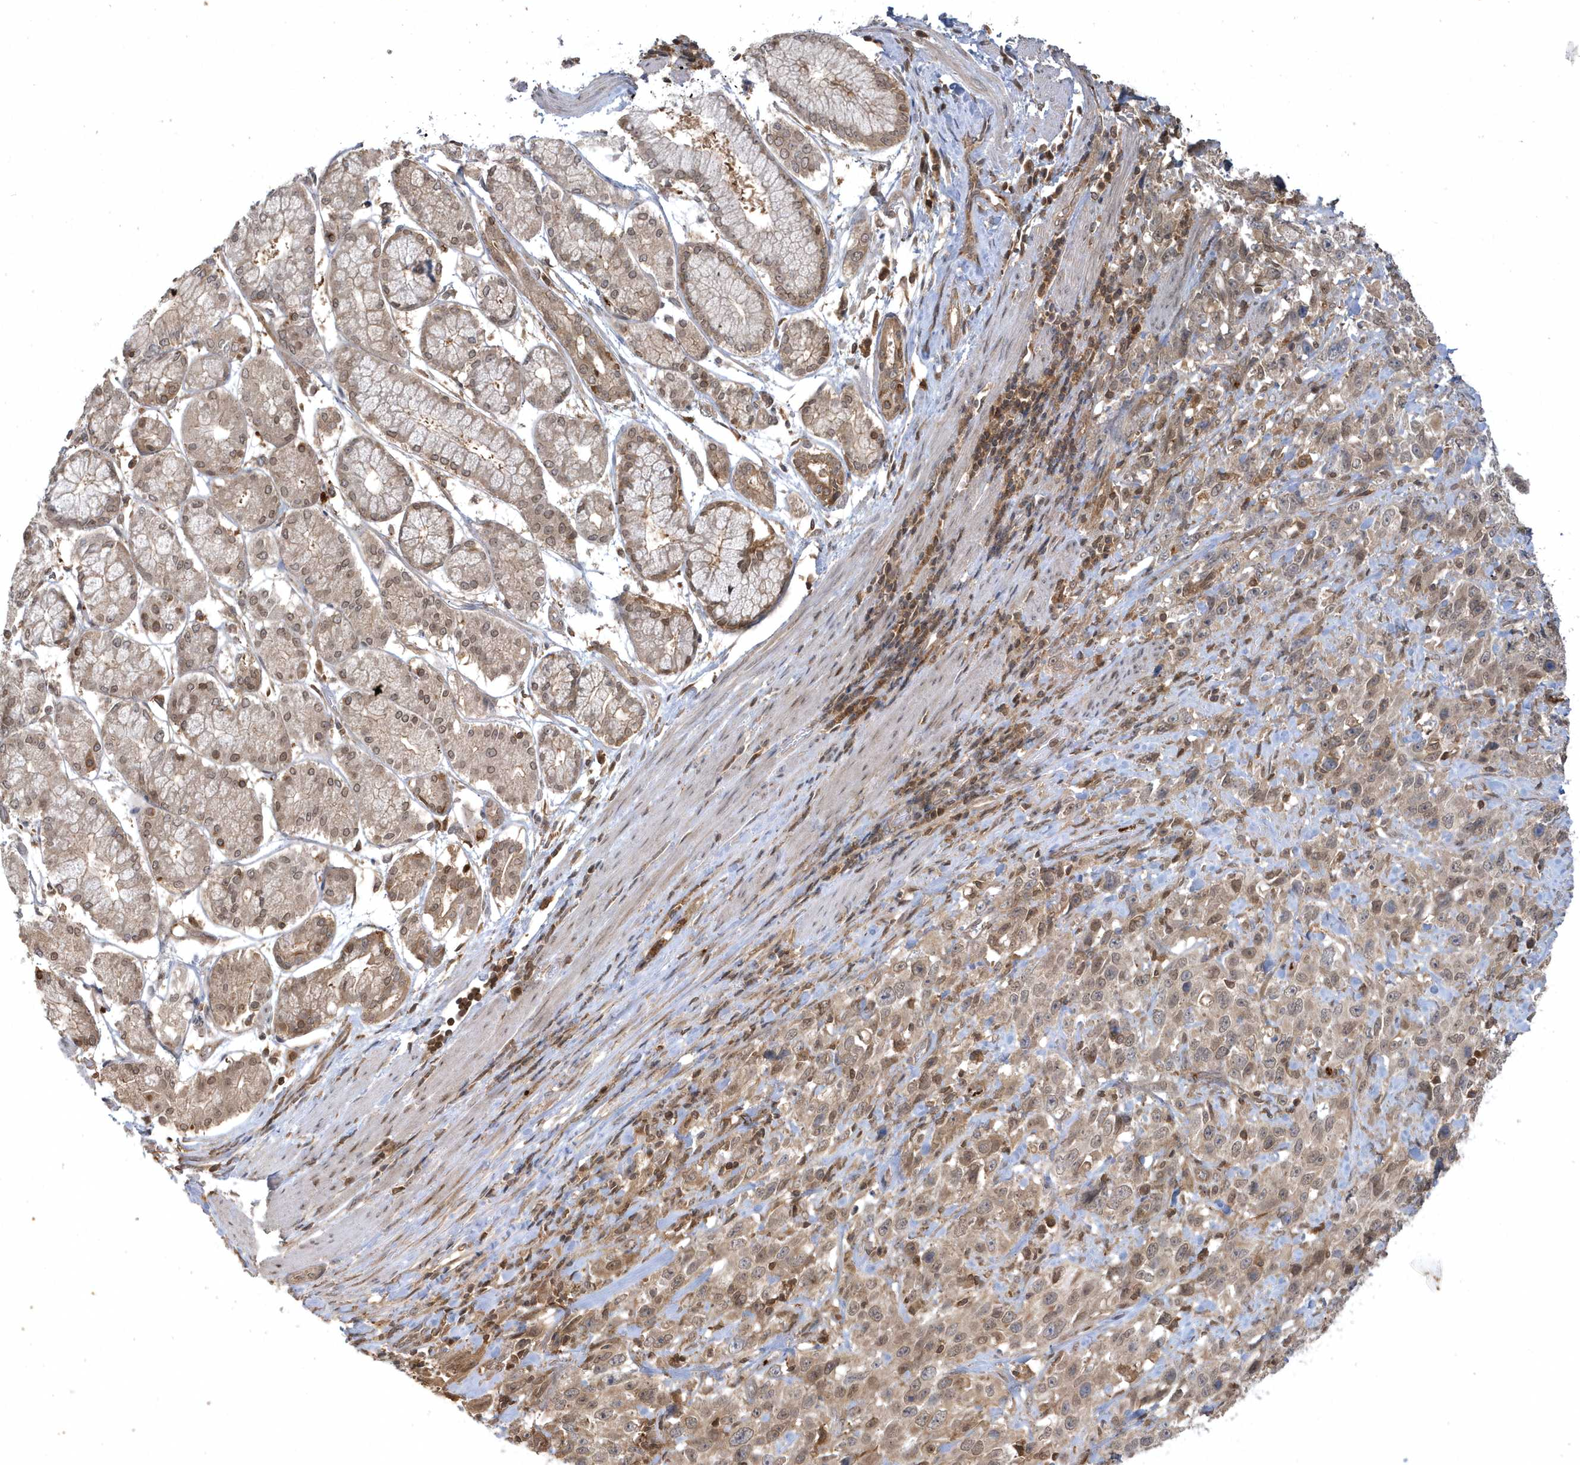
{"staining": {"intensity": "weak", "quantity": ">75%", "location": "cytoplasmic/membranous"}, "tissue": "stomach cancer", "cell_type": "Tumor cells", "image_type": "cancer", "snomed": [{"axis": "morphology", "description": "Normal tissue, NOS"}, {"axis": "morphology", "description": "Adenocarcinoma, NOS"}, {"axis": "topography", "description": "Lymph node"}, {"axis": "topography", "description": "Stomach"}], "caption": "Immunohistochemical staining of stomach cancer reveals weak cytoplasmic/membranous protein expression in approximately >75% of tumor cells.", "gene": "ACYP1", "patient": {"sex": "male", "age": 48}}